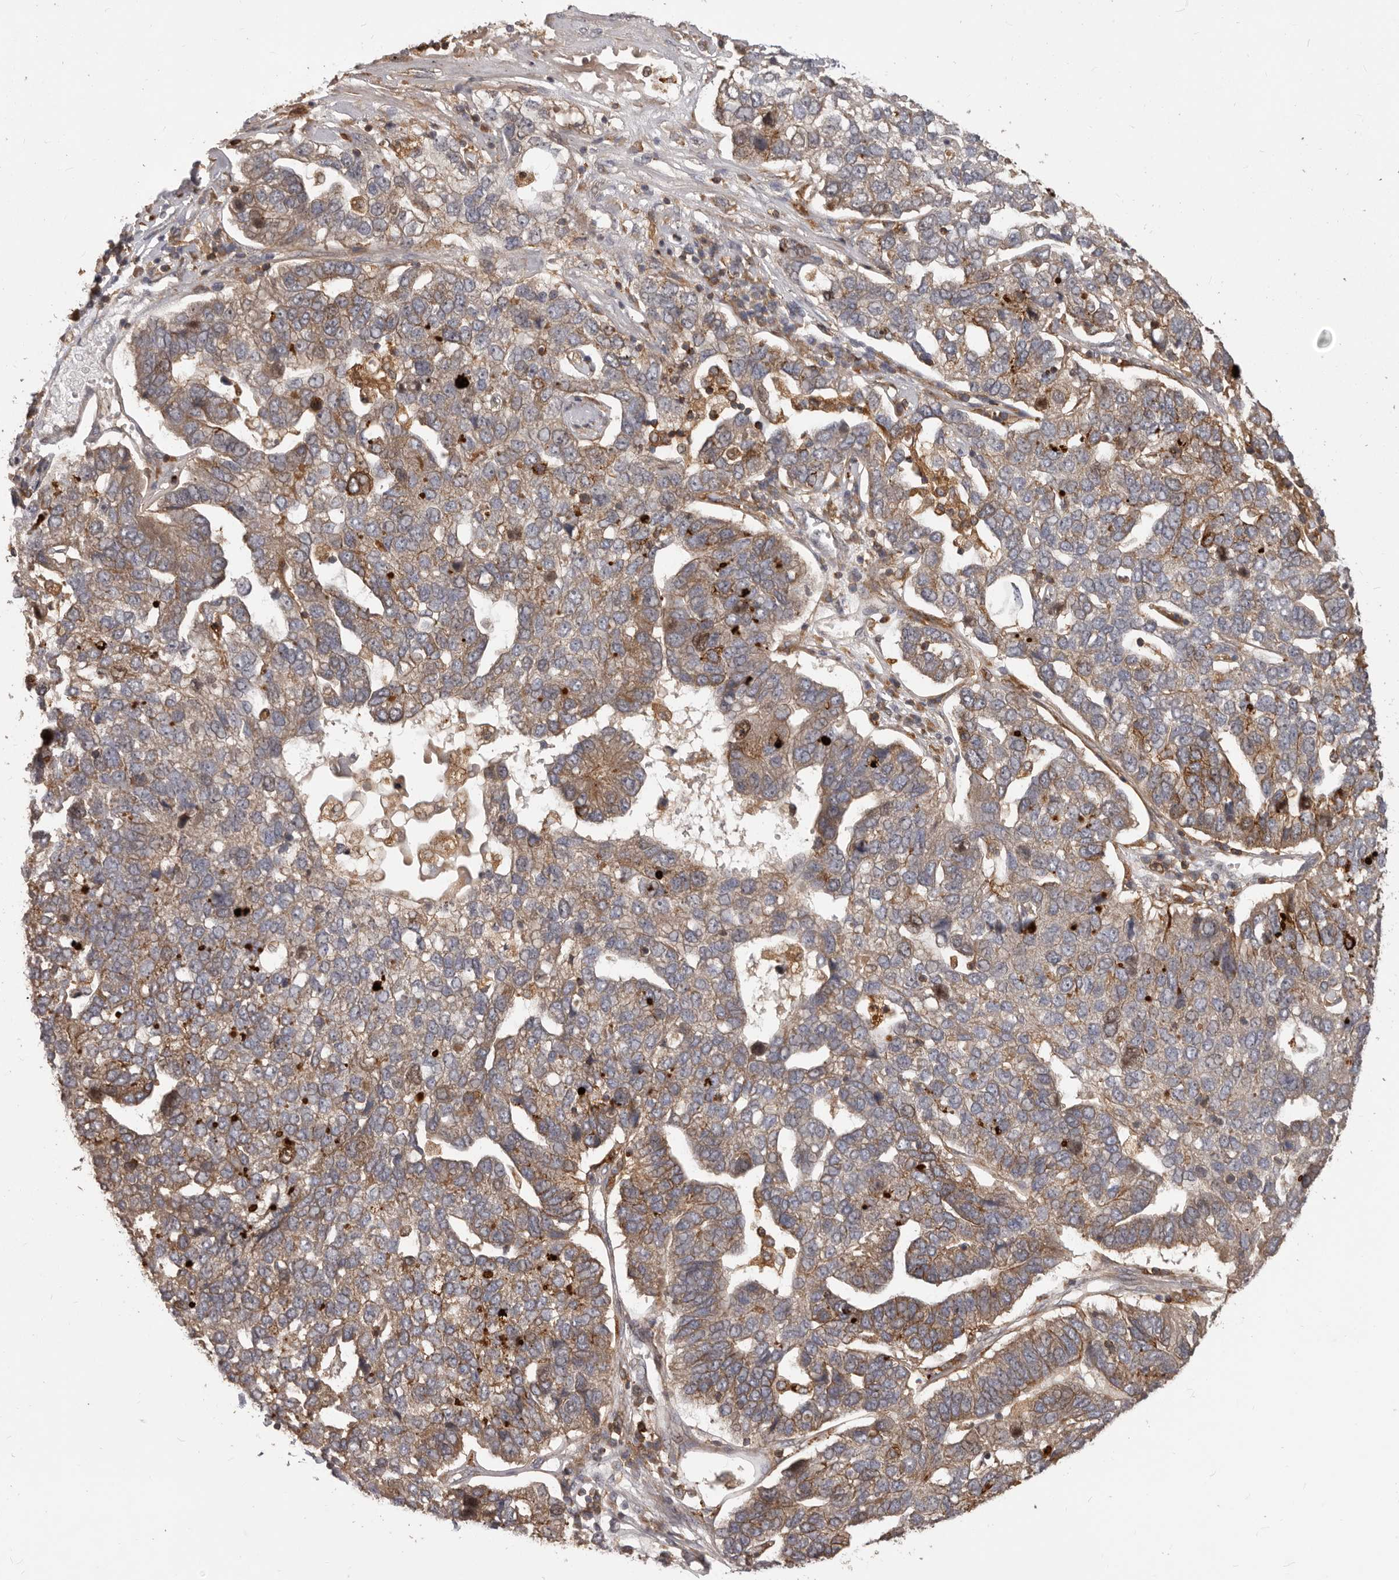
{"staining": {"intensity": "weak", "quantity": "25%-75%", "location": "cytoplasmic/membranous"}, "tissue": "pancreatic cancer", "cell_type": "Tumor cells", "image_type": "cancer", "snomed": [{"axis": "morphology", "description": "Adenocarcinoma, NOS"}, {"axis": "topography", "description": "Pancreas"}], "caption": "Pancreatic adenocarcinoma stained for a protein demonstrates weak cytoplasmic/membranous positivity in tumor cells. (IHC, brightfield microscopy, high magnification).", "gene": "RNF187", "patient": {"sex": "female", "age": 61}}